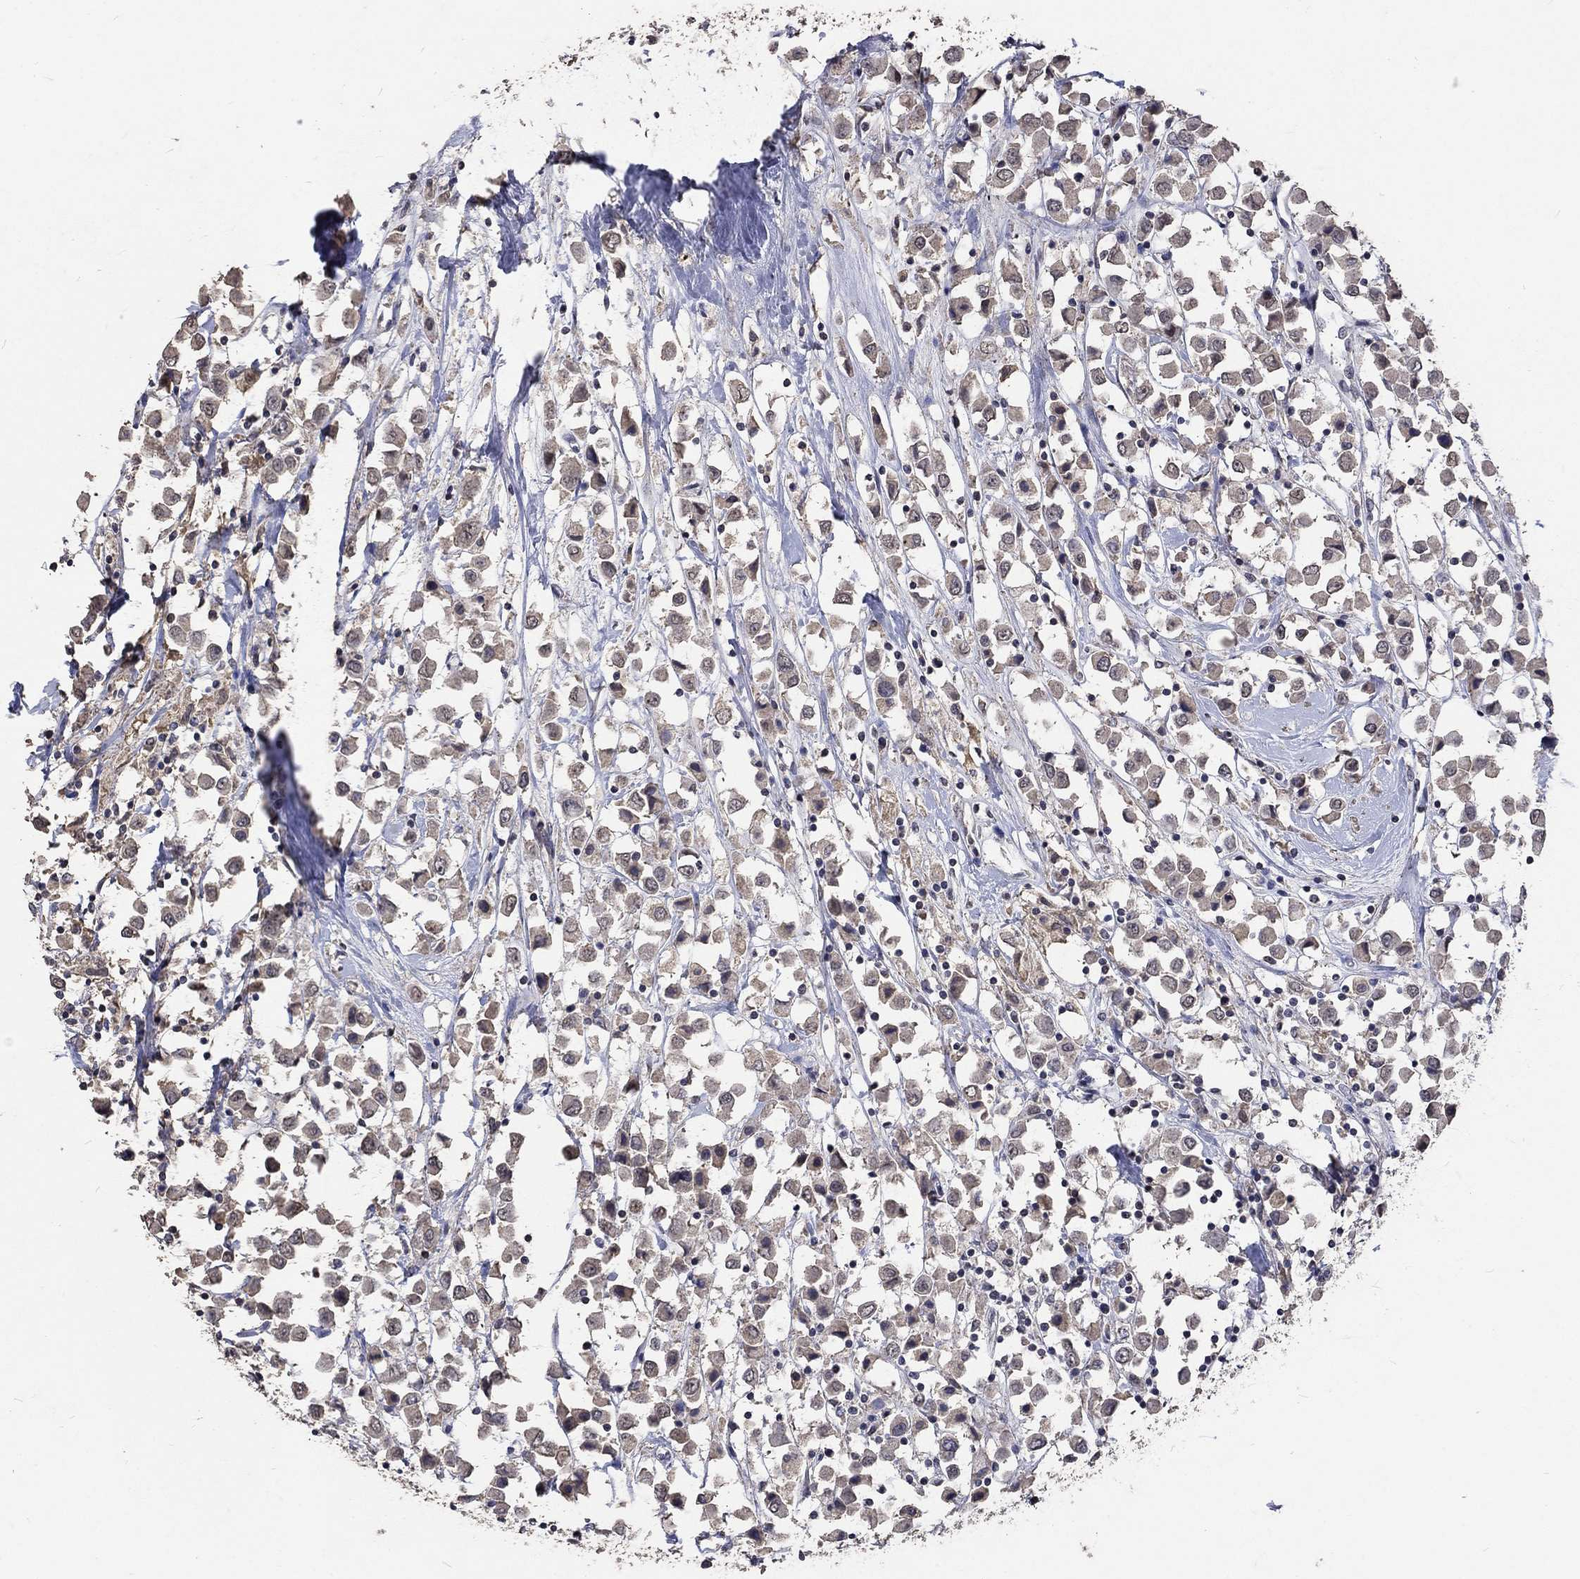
{"staining": {"intensity": "negative", "quantity": "none", "location": "none"}, "tissue": "breast cancer", "cell_type": "Tumor cells", "image_type": "cancer", "snomed": [{"axis": "morphology", "description": "Duct carcinoma"}, {"axis": "topography", "description": "Breast"}], "caption": "Breast cancer stained for a protein using immunohistochemistry (IHC) exhibits no positivity tumor cells.", "gene": "SPATA33", "patient": {"sex": "female", "age": 61}}